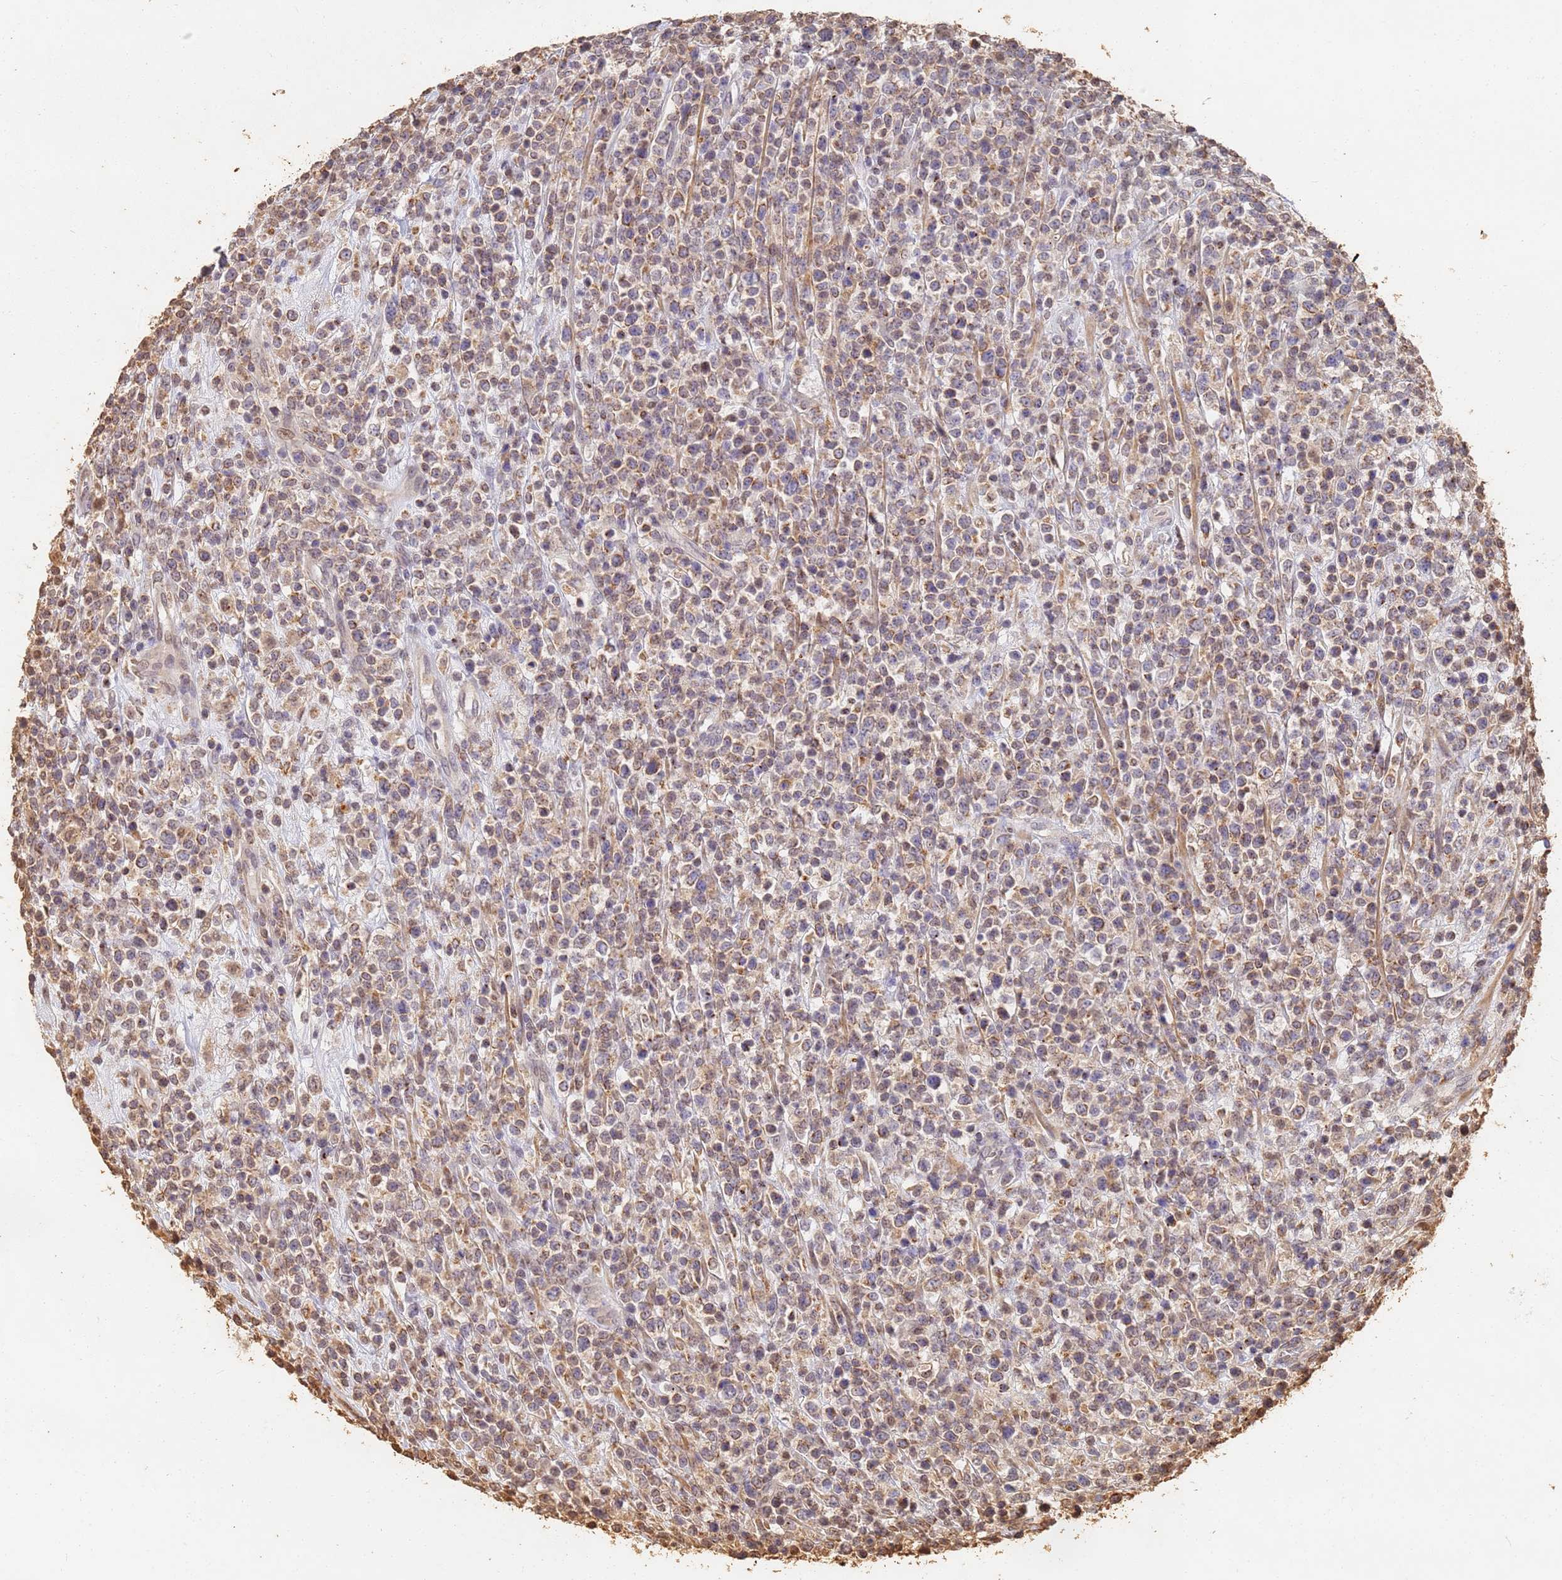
{"staining": {"intensity": "weak", "quantity": "25%-75%", "location": "cytoplasmic/membranous"}, "tissue": "lymphoma", "cell_type": "Tumor cells", "image_type": "cancer", "snomed": [{"axis": "morphology", "description": "Malignant lymphoma, non-Hodgkin's type, High grade"}, {"axis": "topography", "description": "Colon"}], "caption": "Protein staining of lymphoma tissue shows weak cytoplasmic/membranous staining in approximately 25%-75% of tumor cells.", "gene": "JAK2", "patient": {"sex": "female", "age": 53}}